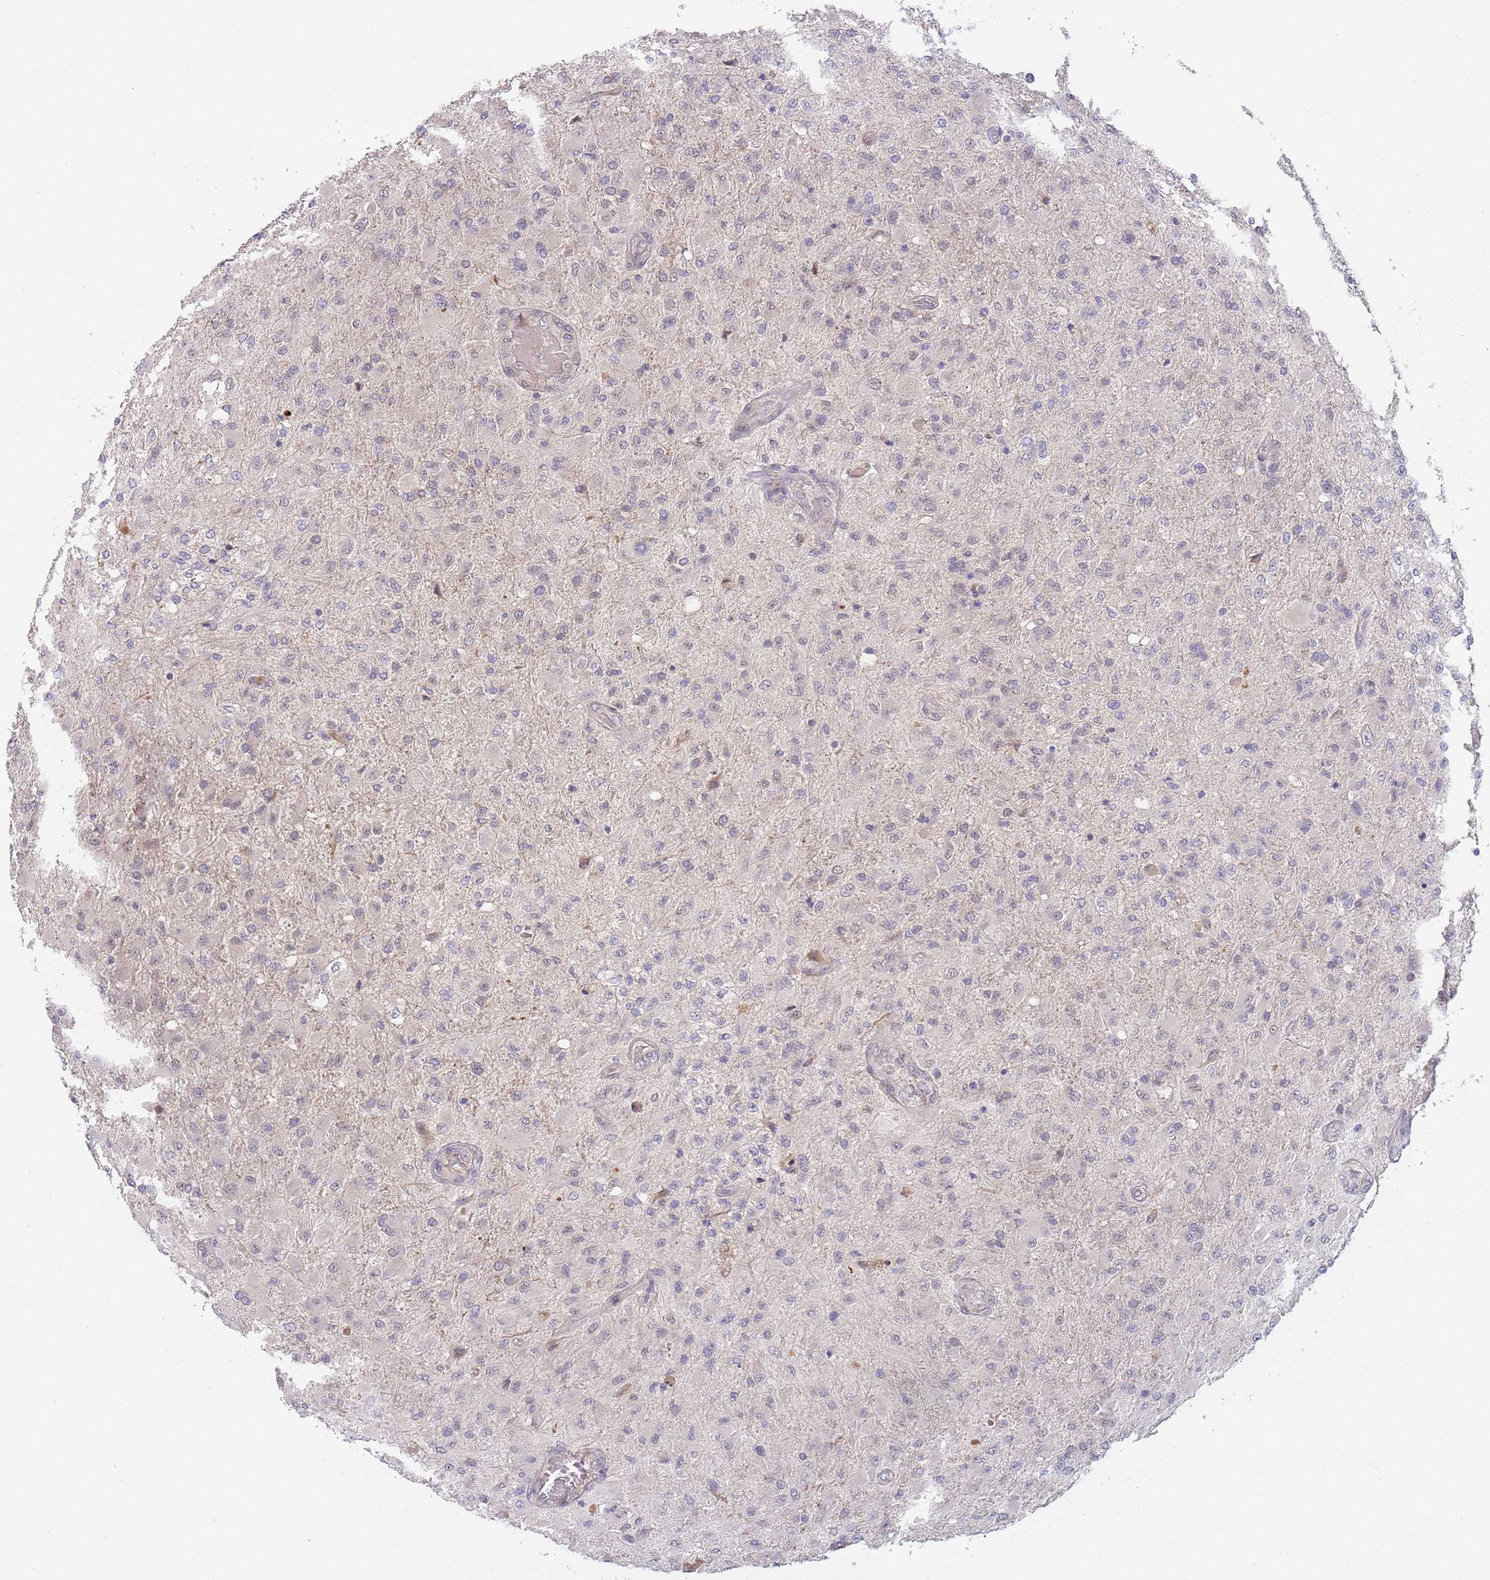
{"staining": {"intensity": "negative", "quantity": "none", "location": "none"}, "tissue": "glioma", "cell_type": "Tumor cells", "image_type": "cancer", "snomed": [{"axis": "morphology", "description": "Glioma, malignant, Low grade"}, {"axis": "topography", "description": "Brain"}], "caption": "Immunohistochemistry (IHC) micrograph of neoplastic tissue: human glioma stained with DAB reveals no significant protein positivity in tumor cells.", "gene": "B4GALT4", "patient": {"sex": "male", "age": 65}}